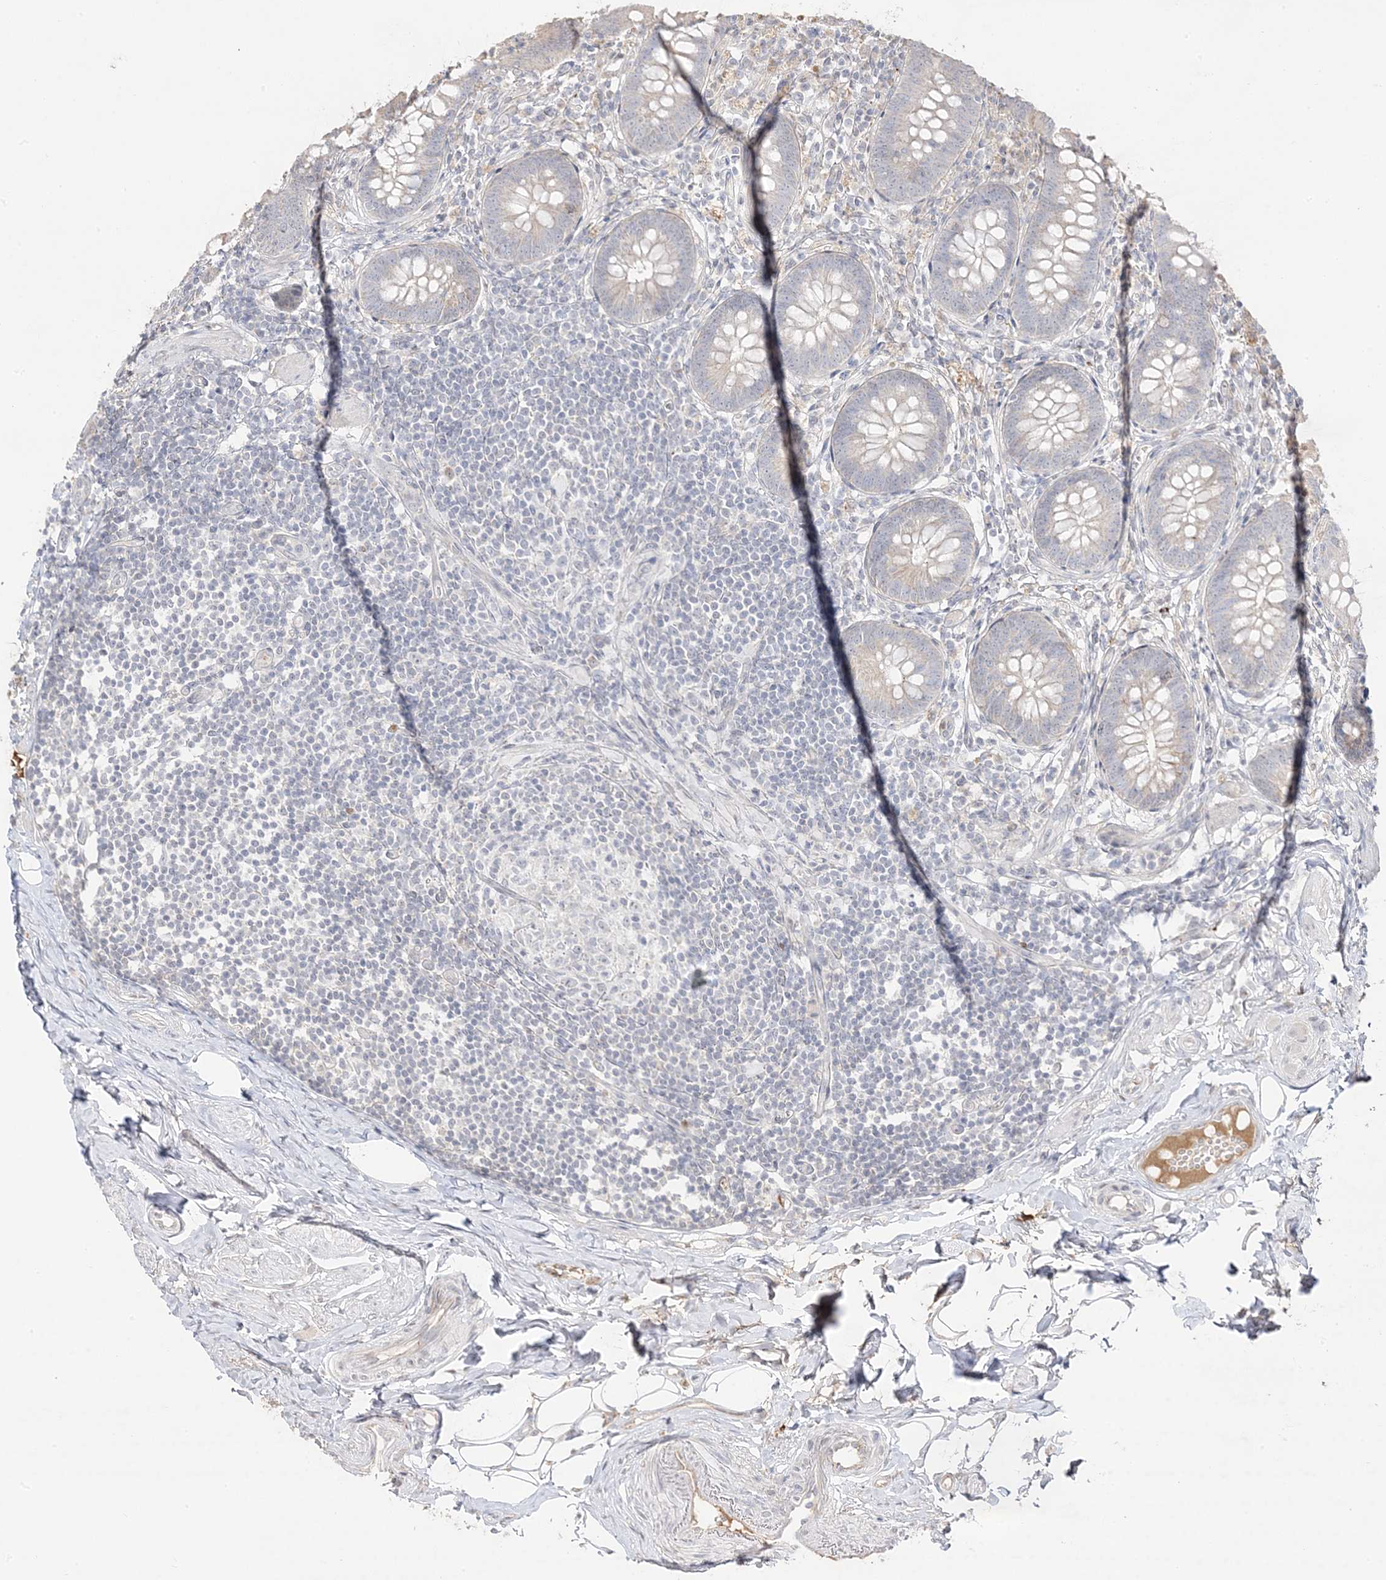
{"staining": {"intensity": "weak", "quantity": "<25%", "location": "cytoplasmic/membranous"}, "tissue": "appendix", "cell_type": "Glandular cells", "image_type": "normal", "snomed": [{"axis": "morphology", "description": "Normal tissue, NOS"}, {"axis": "topography", "description": "Appendix"}], "caption": "This is an immunohistochemistry (IHC) micrograph of benign human appendix. There is no expression in glandular cells.", "gene": "TRANK1", "patient": {"sex": "female", "age": 62}}